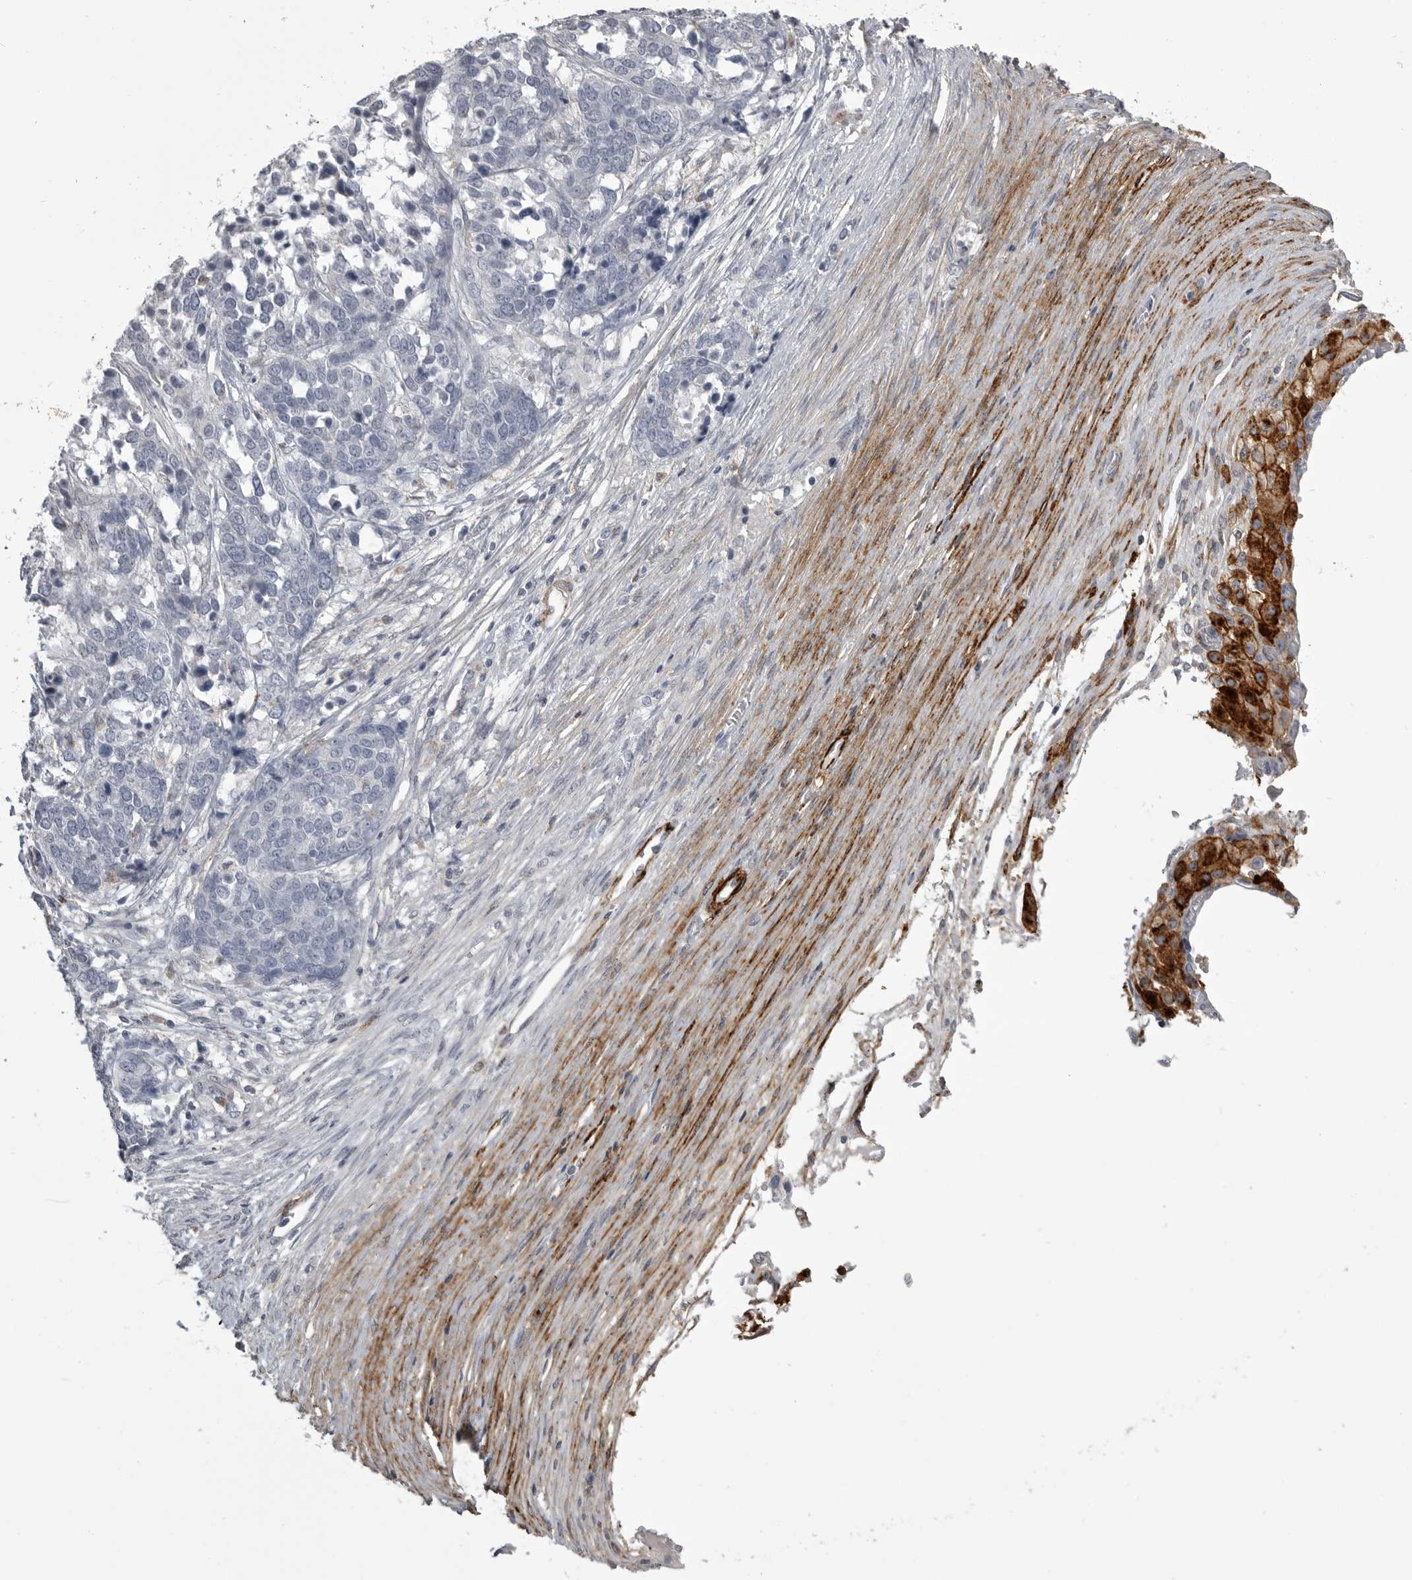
{"staining": {"intensity": "negative", "quantity": "none", "location": "none"}, "tissue": "ovarian cancer", "cell_type": "Tumor cells", "image_type": "cancer", "snomed": [{"axis": "morphology", "description": "Cystadenocarcinoma, serous, NOS"}, {"axis": "topography", "description": "Ovary"}], "caption": "Immunohistochemical staining of serous cystadenocarcinoma (ovarian) shows no significant staining in tumor cells.", "gene": "AOC3", "patient": {"sex": "female", "age": 44}}